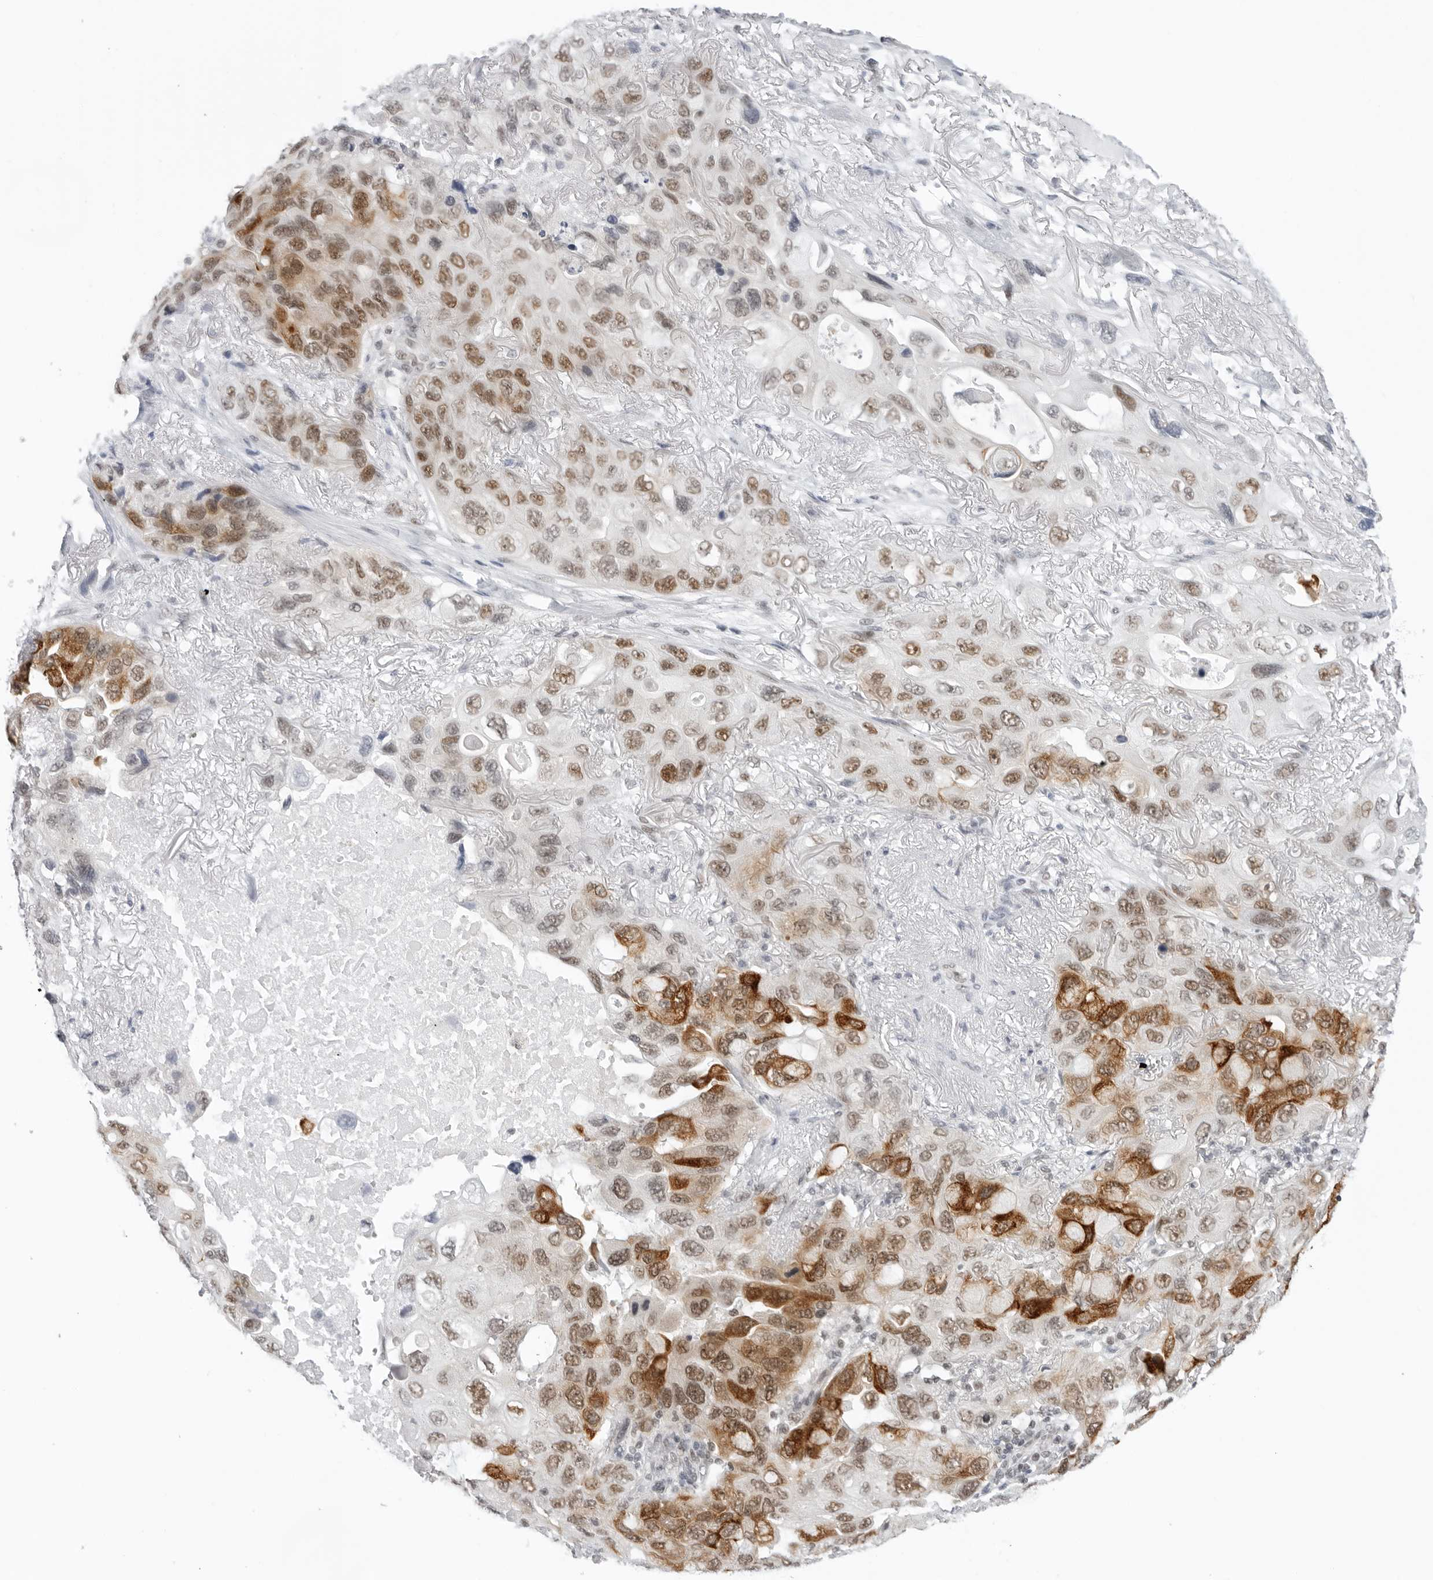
{"staining": {"intensity": "strong", "quantity": "<25%", "location": "cytoplasmic/membranous,nuclear"}, "tissue": "lung cancer", "cell_type": "Tumor cells", "image_type": "cancer", "snomed": [{"axis": "morphology", "description": "Squamous cell carcinoma, NOS"}, {"axis": "topography", "description": "Lung"}], "caption": "This histopathology image demonstrates IHC staining of human squamous cell carcinoma (lung), with medium strong cytoplasmic/membranous and nuclear expression in about <25% of tumor cells.", "gene": "FOXK2", "patient": {"sex": "female", "age": 73}}